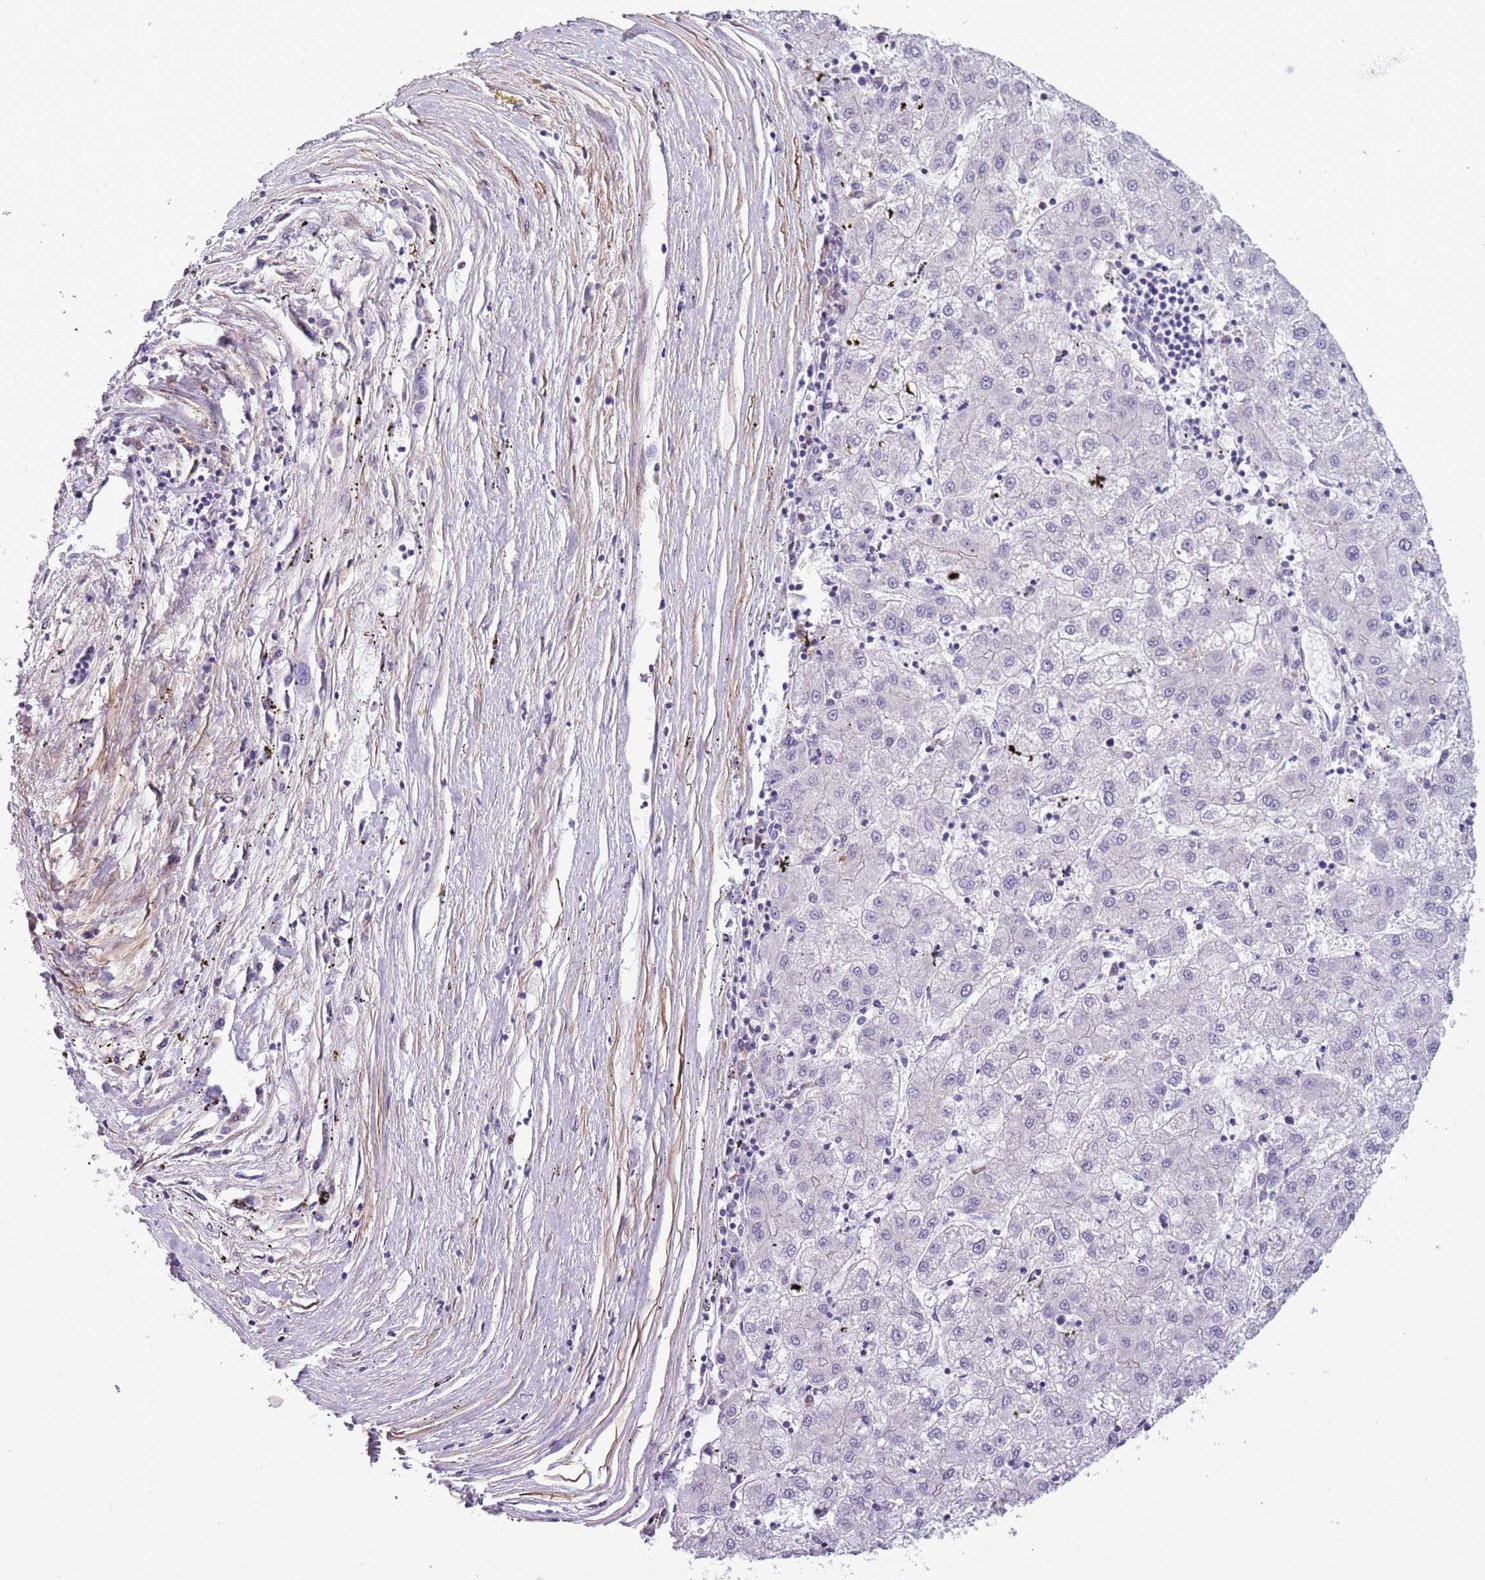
{"staining": {"intensity": "negative", "quantity": "none", "location": "none"}, "tissue": "liver cancer", "cell_type": "Tumor cells", "image_type": "cancer", "snomed": [{"axis": "morphology", "description": "Carcinoma, Hepatocellular, NOS"}, {"axis": "topography", "description": "Liver"}], "caption": "DAB immunohistochemical staining of hepatocellular carcinoma (liver) exhibits no significant positivity in tumor cells.", "gene": "JAML", "patient": {"sex": "male", "age": 72}}